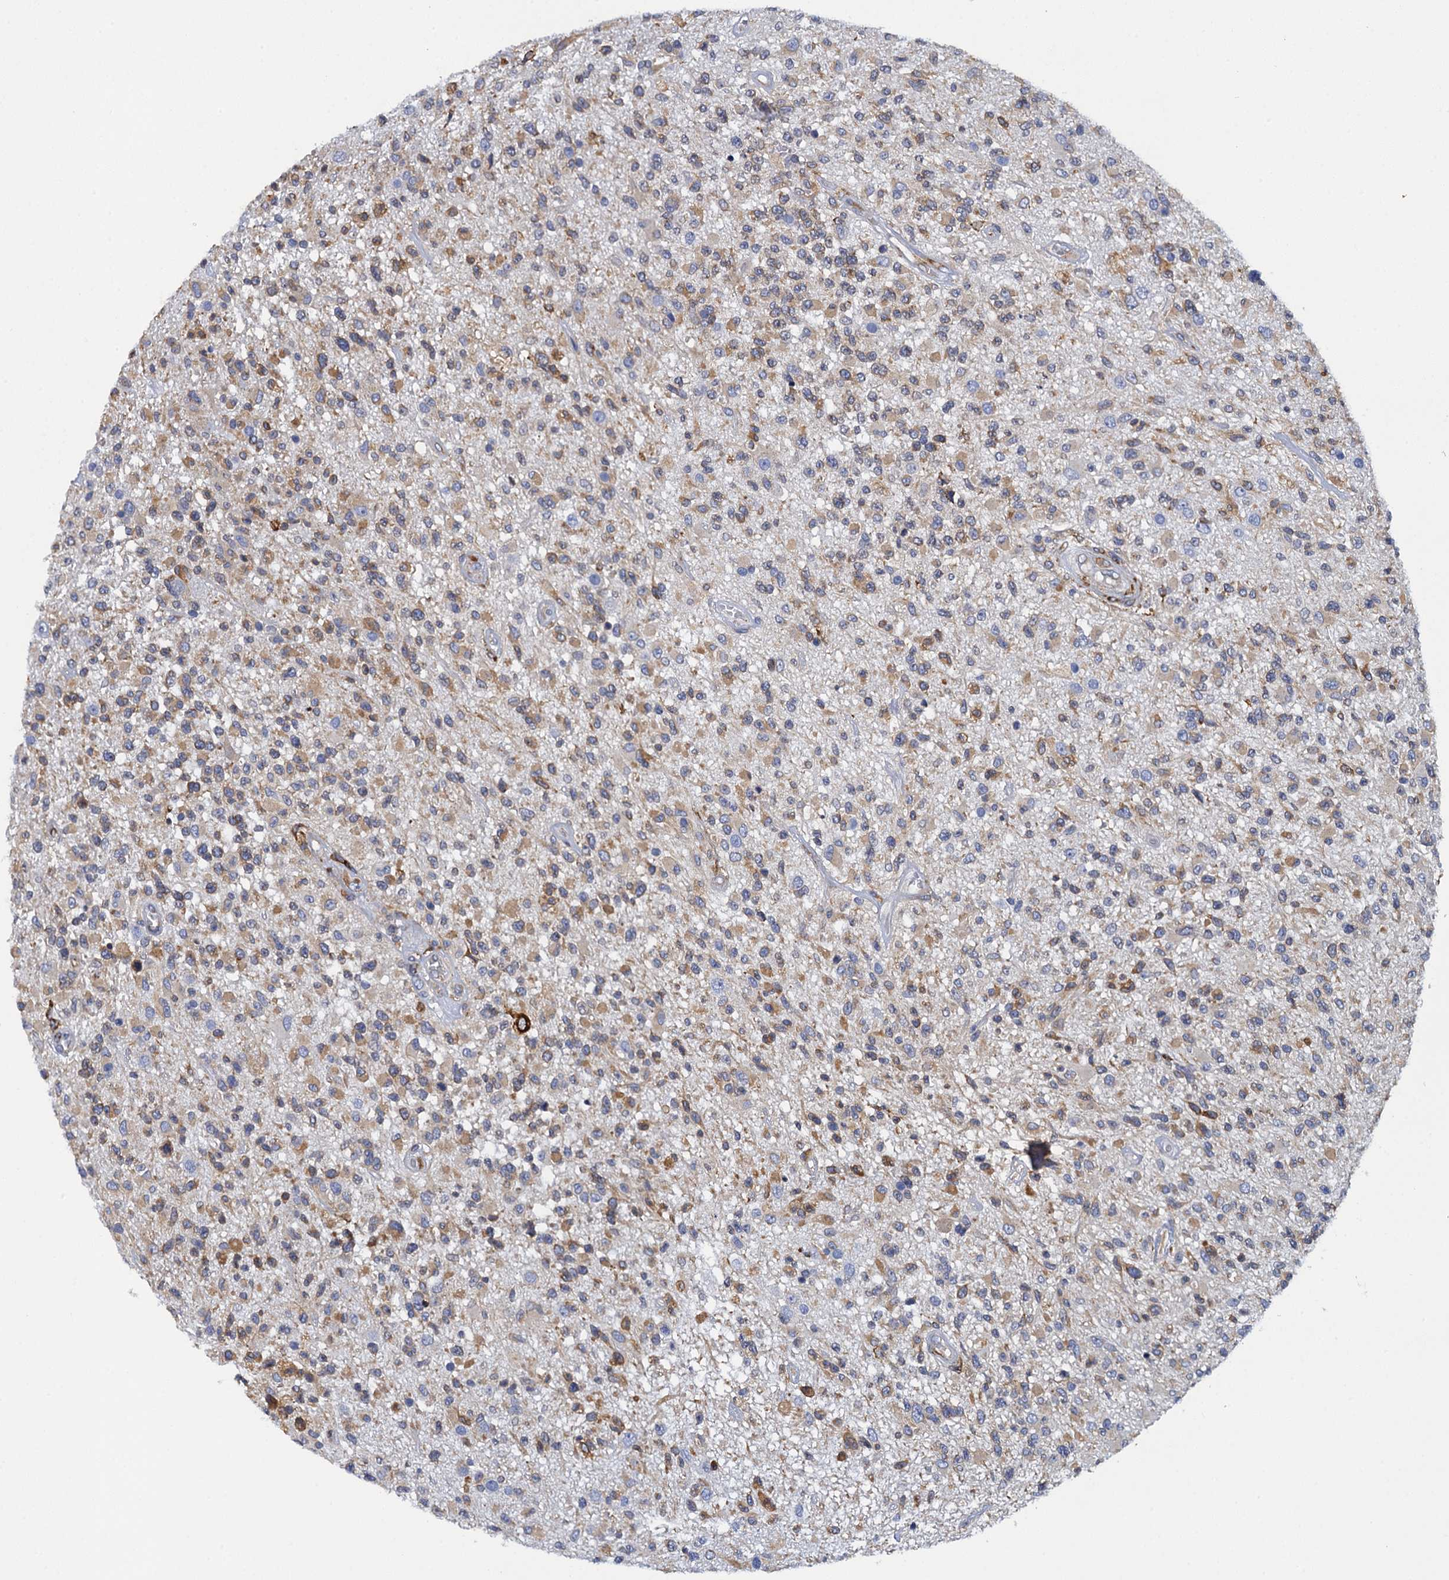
{"staining": {"intensity": "moderate", "quantity": "25%-75%", "location": "cytoplasmic/membranous"}, "tissue": "glioma", "cell_type": "Tumor cells", "image_type": "cancer", "snomed": [{"axis": "morphology", "description": "Glioma, malignant, High grade"}, {"axis": "morphology", "description": "Glioblastoma, NOS"}, {"axis": "topography", "description": "Brain"}], "caption": "Glioma stained with IHC exhibits moderate cytoplasmic/membranous expression in about 25%-75% of tumor cells.", "gene": "POGLUT3", "patient": {"sex": "male", "age": 60}}